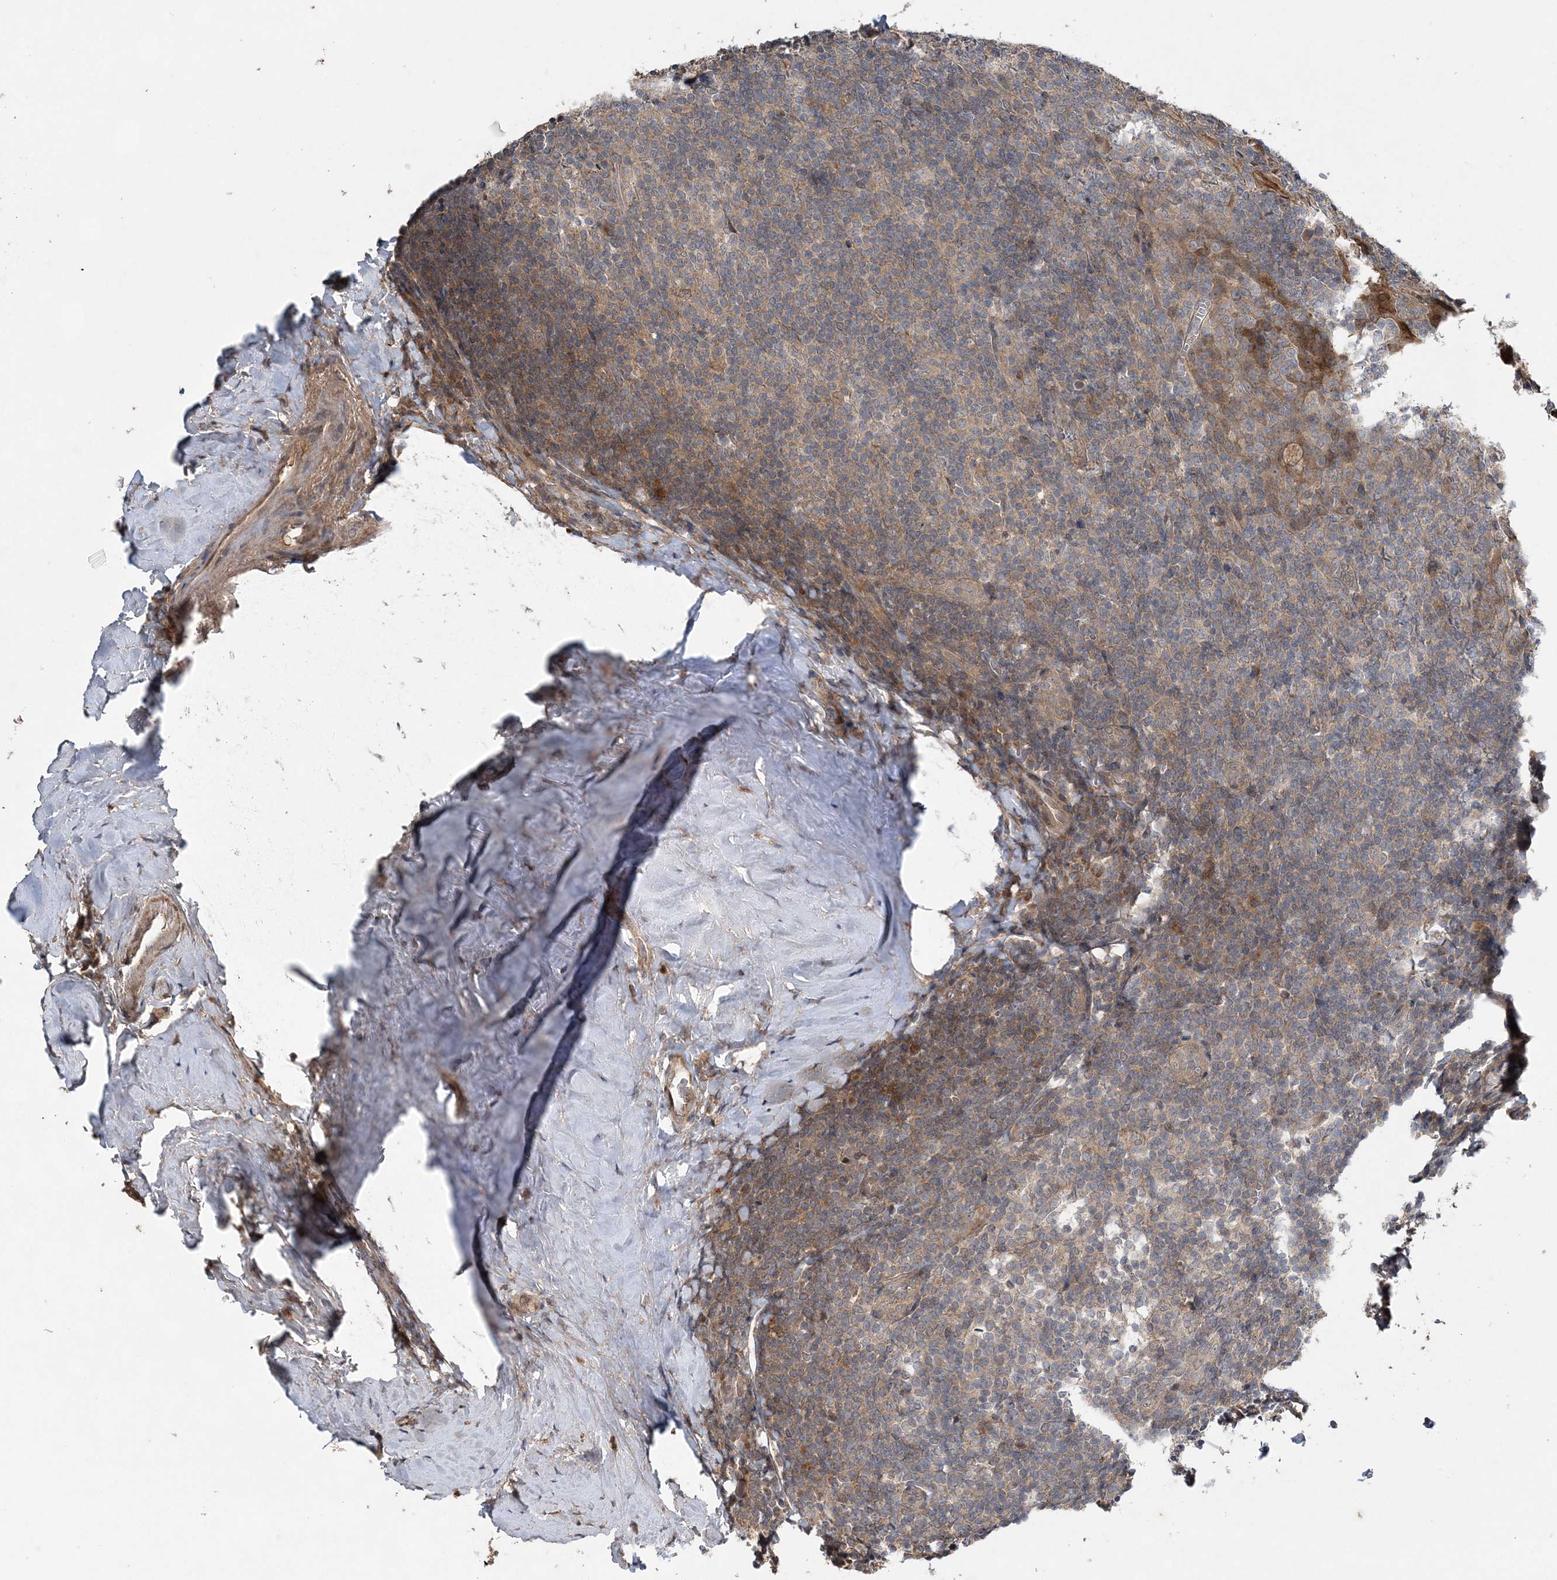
{"staining": {"intensity": "negative", "quantity": "none", "location": "none"}, "tissue": "tonsil", "cell_type": "Germinal center cells", "image_type": "normal", "snomed": [{"axis": "morphology", "description": "Normal tissue, NOS"}, {"axis": "topography", "description": "Tonsil"}], "caption": "Tonsil stained for a protein using IHC displays no staining germinal center cells.", "gene": "HMGCS1", "patient": {"sex": "male", "age": 37}}